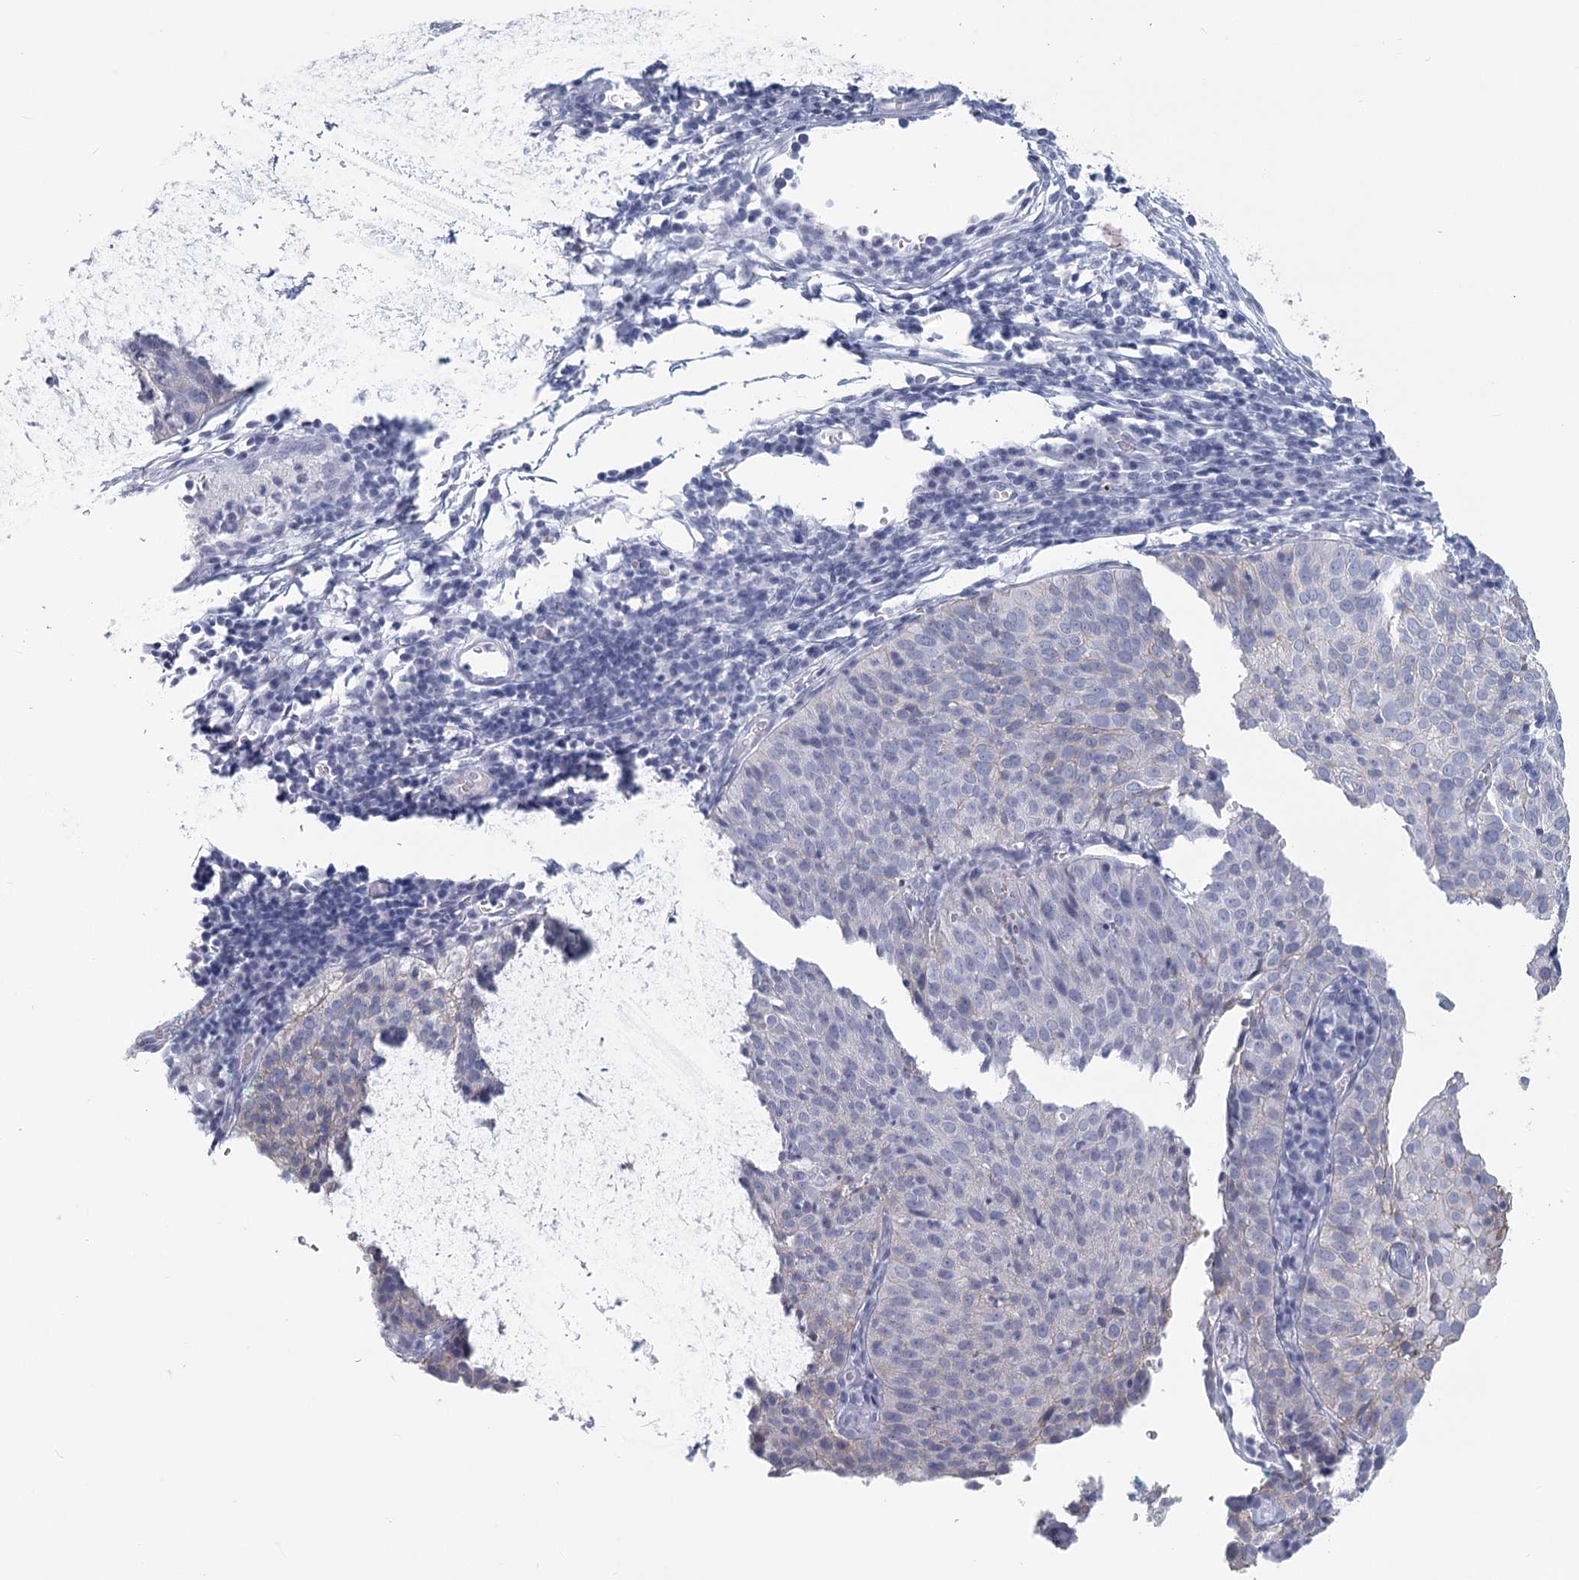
{"staining": {"intensity": "negative", "quantity": "none", "location": "none"}, "tissue": "cervical cancer", "cell_type": "Tumor cells", "image_type": "cancer", "snomed": [{"axis": "morphology", "description": "Squamous cell carcinoma, NOS"}, {"axis": "topography", "description": "Cervix"}], "caption": "Cervical cancer was stained to show a protein in brown. There is no significant expression in tumor cells.", "gene": "WNT8B", "patient": {"sex": "female", "age": 38}}